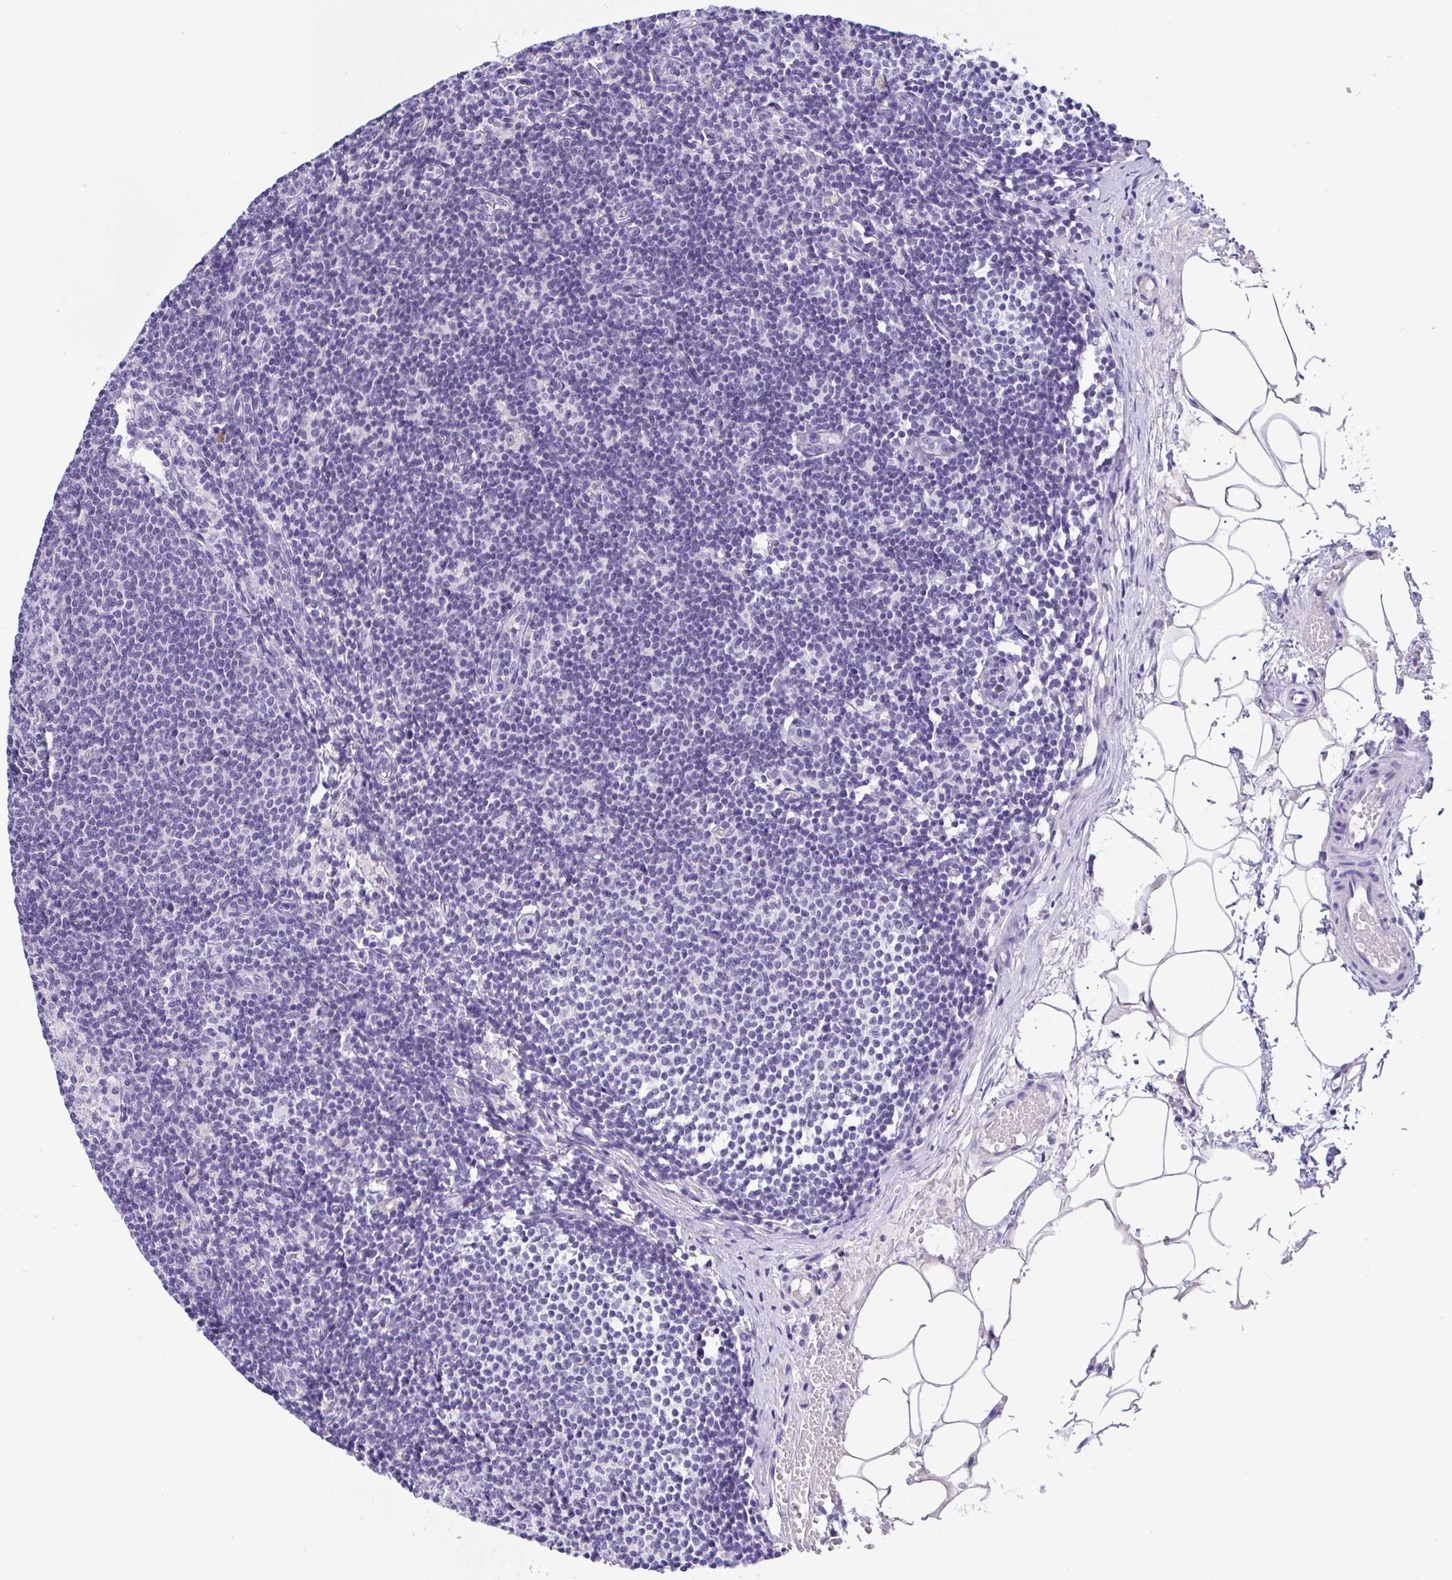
{"staining": {"intensity": "negative", "quantity": "none", "location": "none"}, "tissue": "lymph node", "cell_type": "Germinal center cells", "image_type": "normal", "snomed": [{"axis": "morphology", "description": "Normal tissue, NOS"}, {"axis": "topography", "description": "Lymph node"}], "caption": "IHC histopathology image of normal lymph node stained for a protein (brown), which shows no expression in germinal center cells.", "gene": "SERPINE3", "patient": {"sex": "male", "age": 49}}